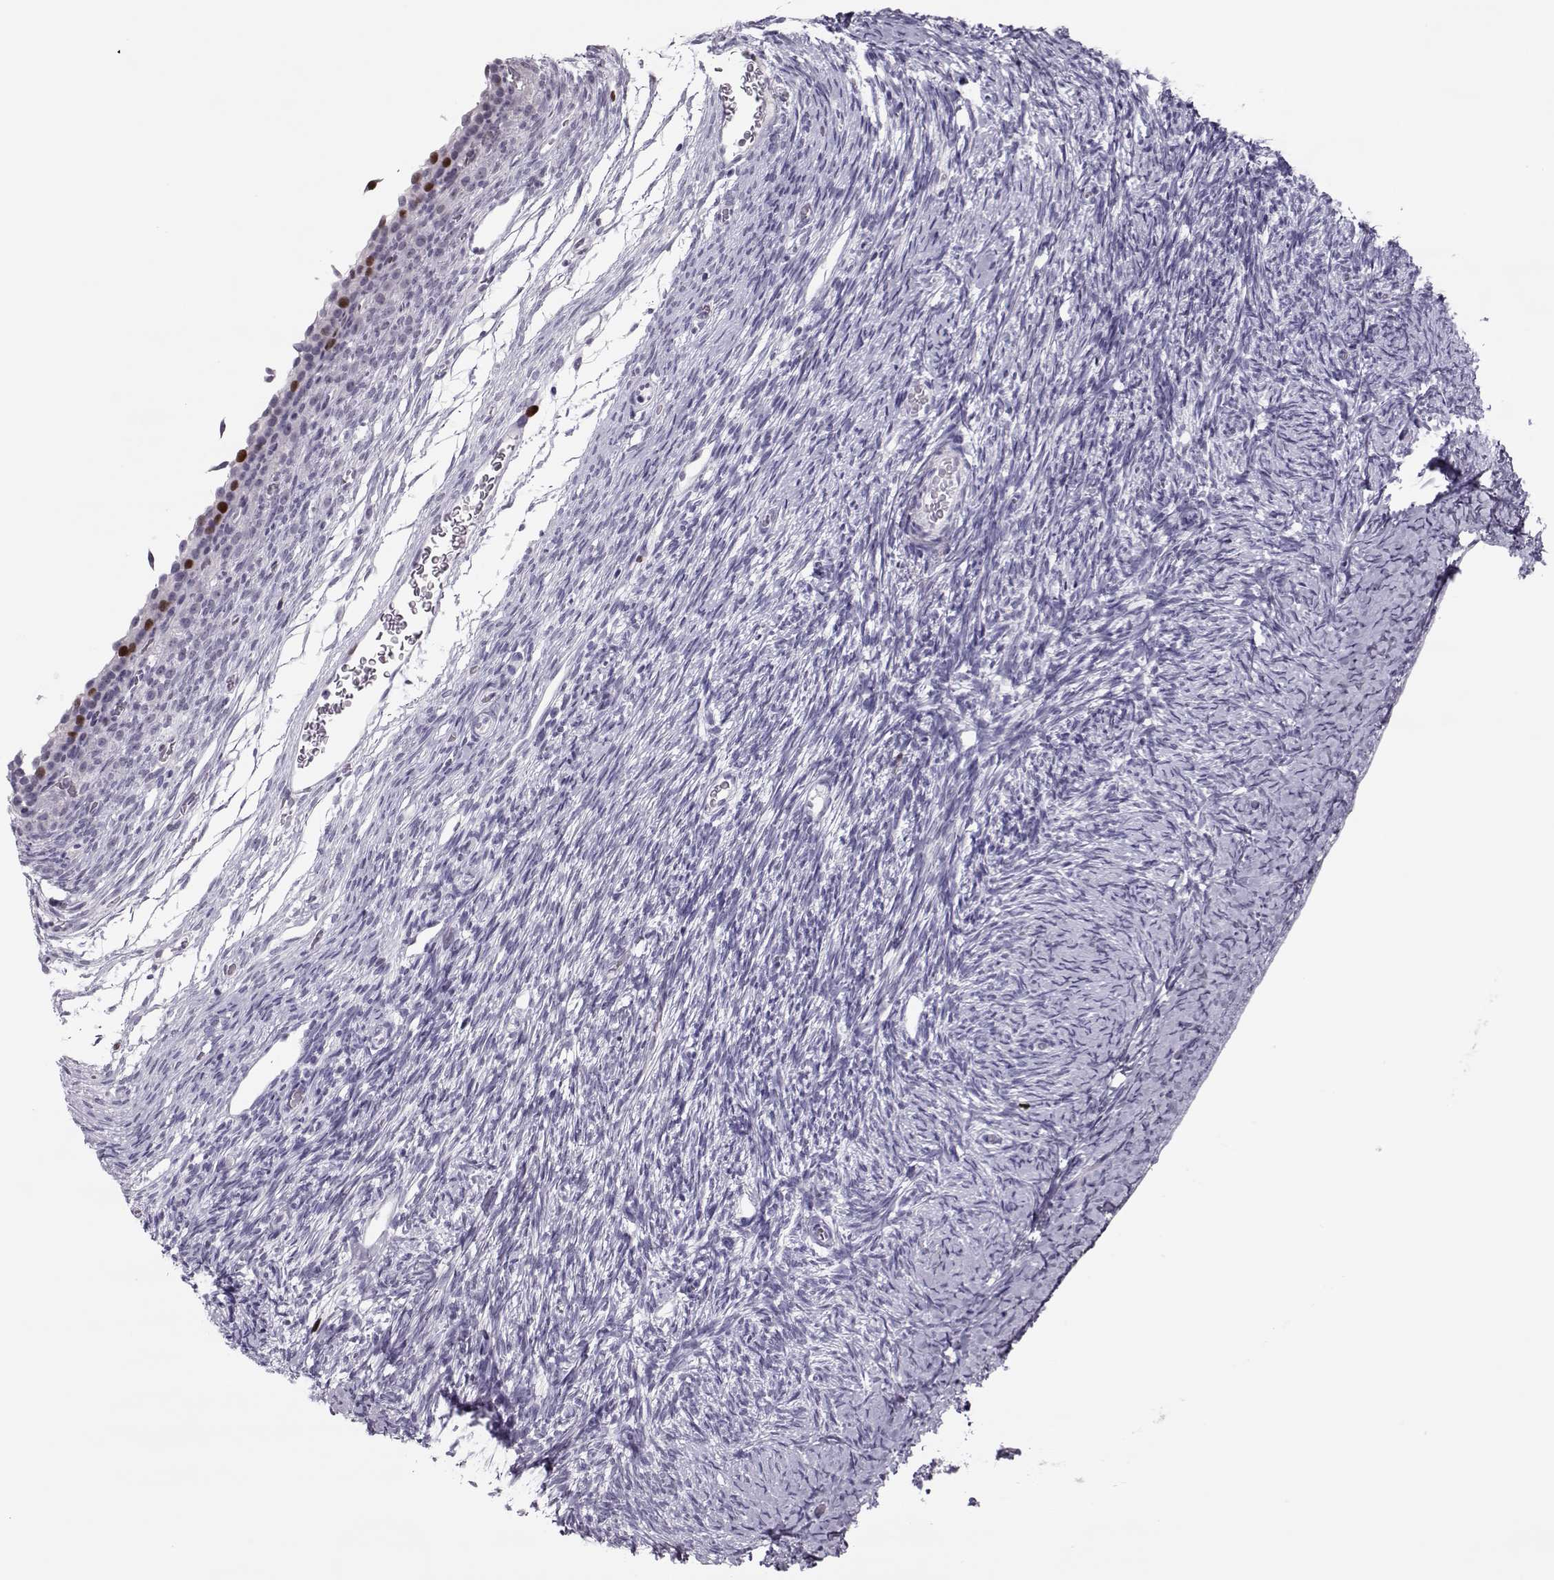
{"staining": {"intensity": "negative", "quantity": "none", "location": "none"}, "tissue": "ovary", "cell_type": "Follicle cells", "image_type": "normal", "snomed": [{"axis": "morphology", "description": "Normal tissue, NOS"}, {"axis": "topography", "description": "Ovary"}], "caption": "IHC of unremarkable ovary exhibits no staining in follicle cells.", "gene": "SGO1", "patient": {"sex": "female", "age": 39}}